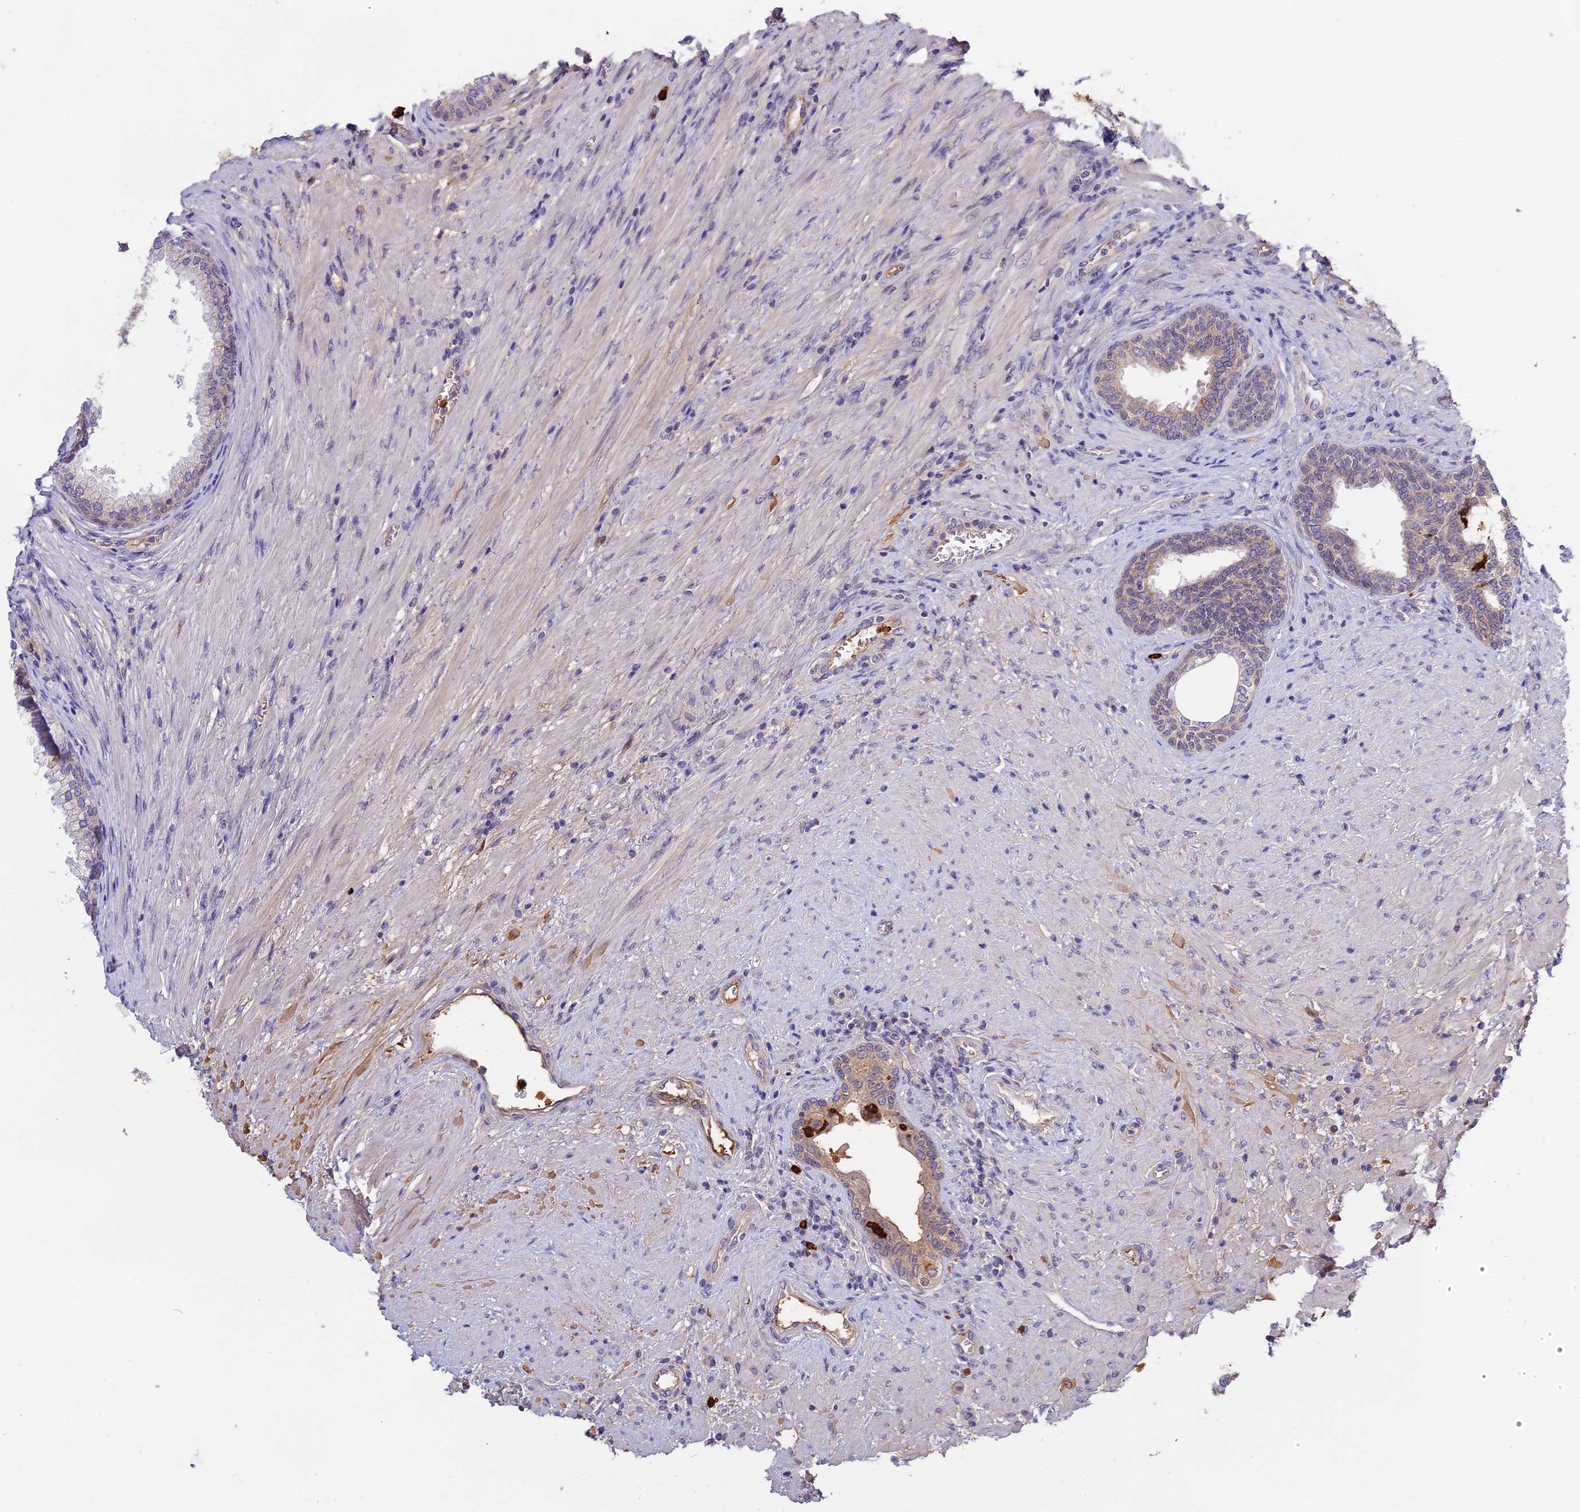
{"staining": {"intensity": "moderate", "quantity": "25%-75%", "location": "cytoplasmic/membranous"}, "tissue": "prostate", "cell_type": "Glandular cells", "image_type": "normal", "snomed": [{"axis": "morphology", "description": "Normal tissue, NOS"}, {"axis": "topography", "description": "Prostate"}], "caption": "Immunohistochemistry (DAB) staining of unremarkable human prostate exhibits moderate cytoplasmic/membranous protein expression in approximately 25%-75% of glandular cells.", "gene": "ADGRD1", "patient": {"sex": "male", "age": 76}}